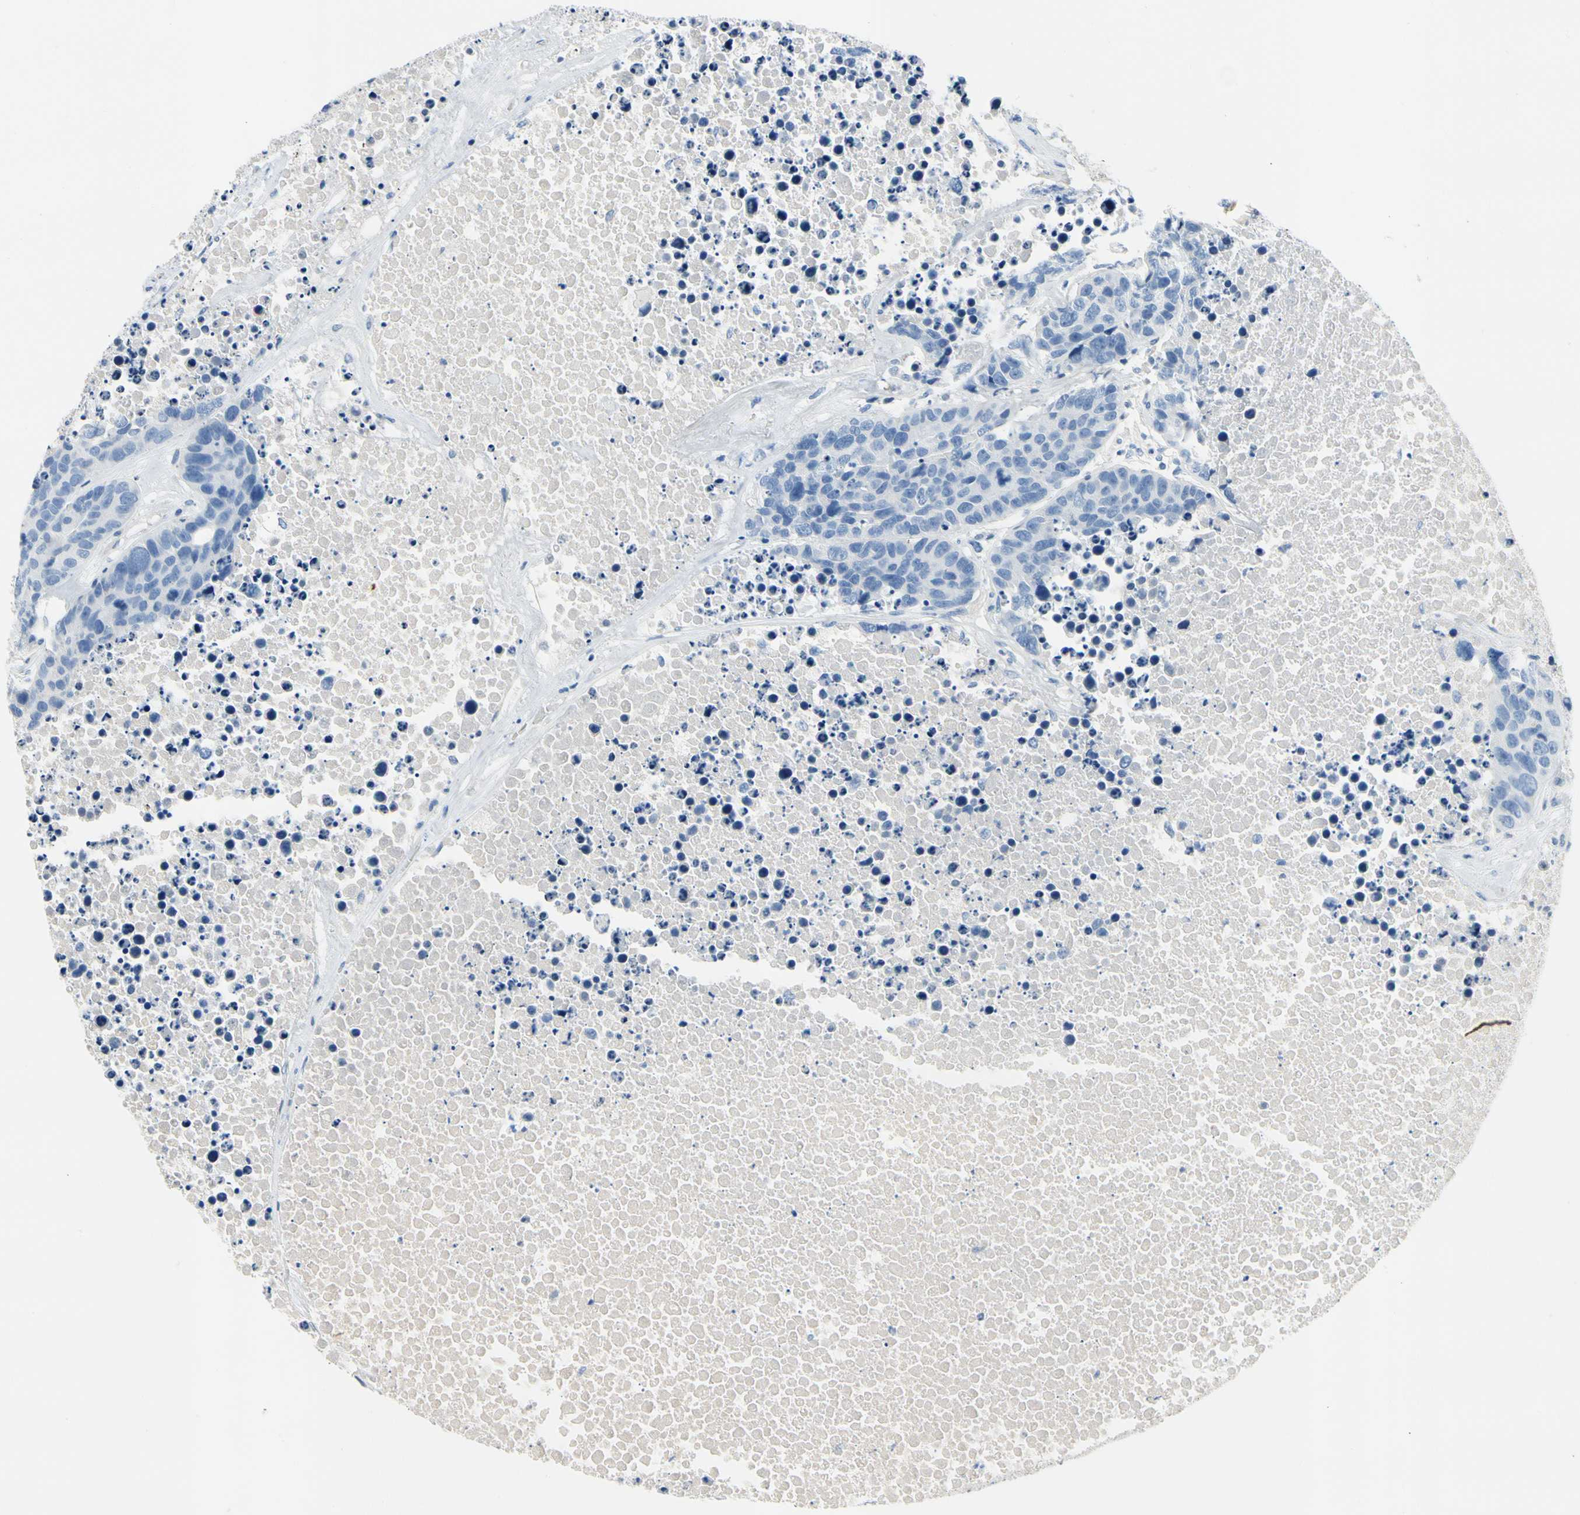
{"staining": {"intensity": "negative", "quantity": "none", "location": "none"}, "tissue": "carcinoid", "cell_type": "Tumor cells", "image_type": "cancer", "snomed": [{"axis": "morphology", "description": "Carcinoid, malignant, NOS"}, {"axis": "topography", "description": "Lung"}], "caption": "Carcinoid (malignant) was stained to show a protein in brown. There is no significant staining in tumor cells.", "gene": "CA14", "patient": {"sex": "male", "age": 60}}